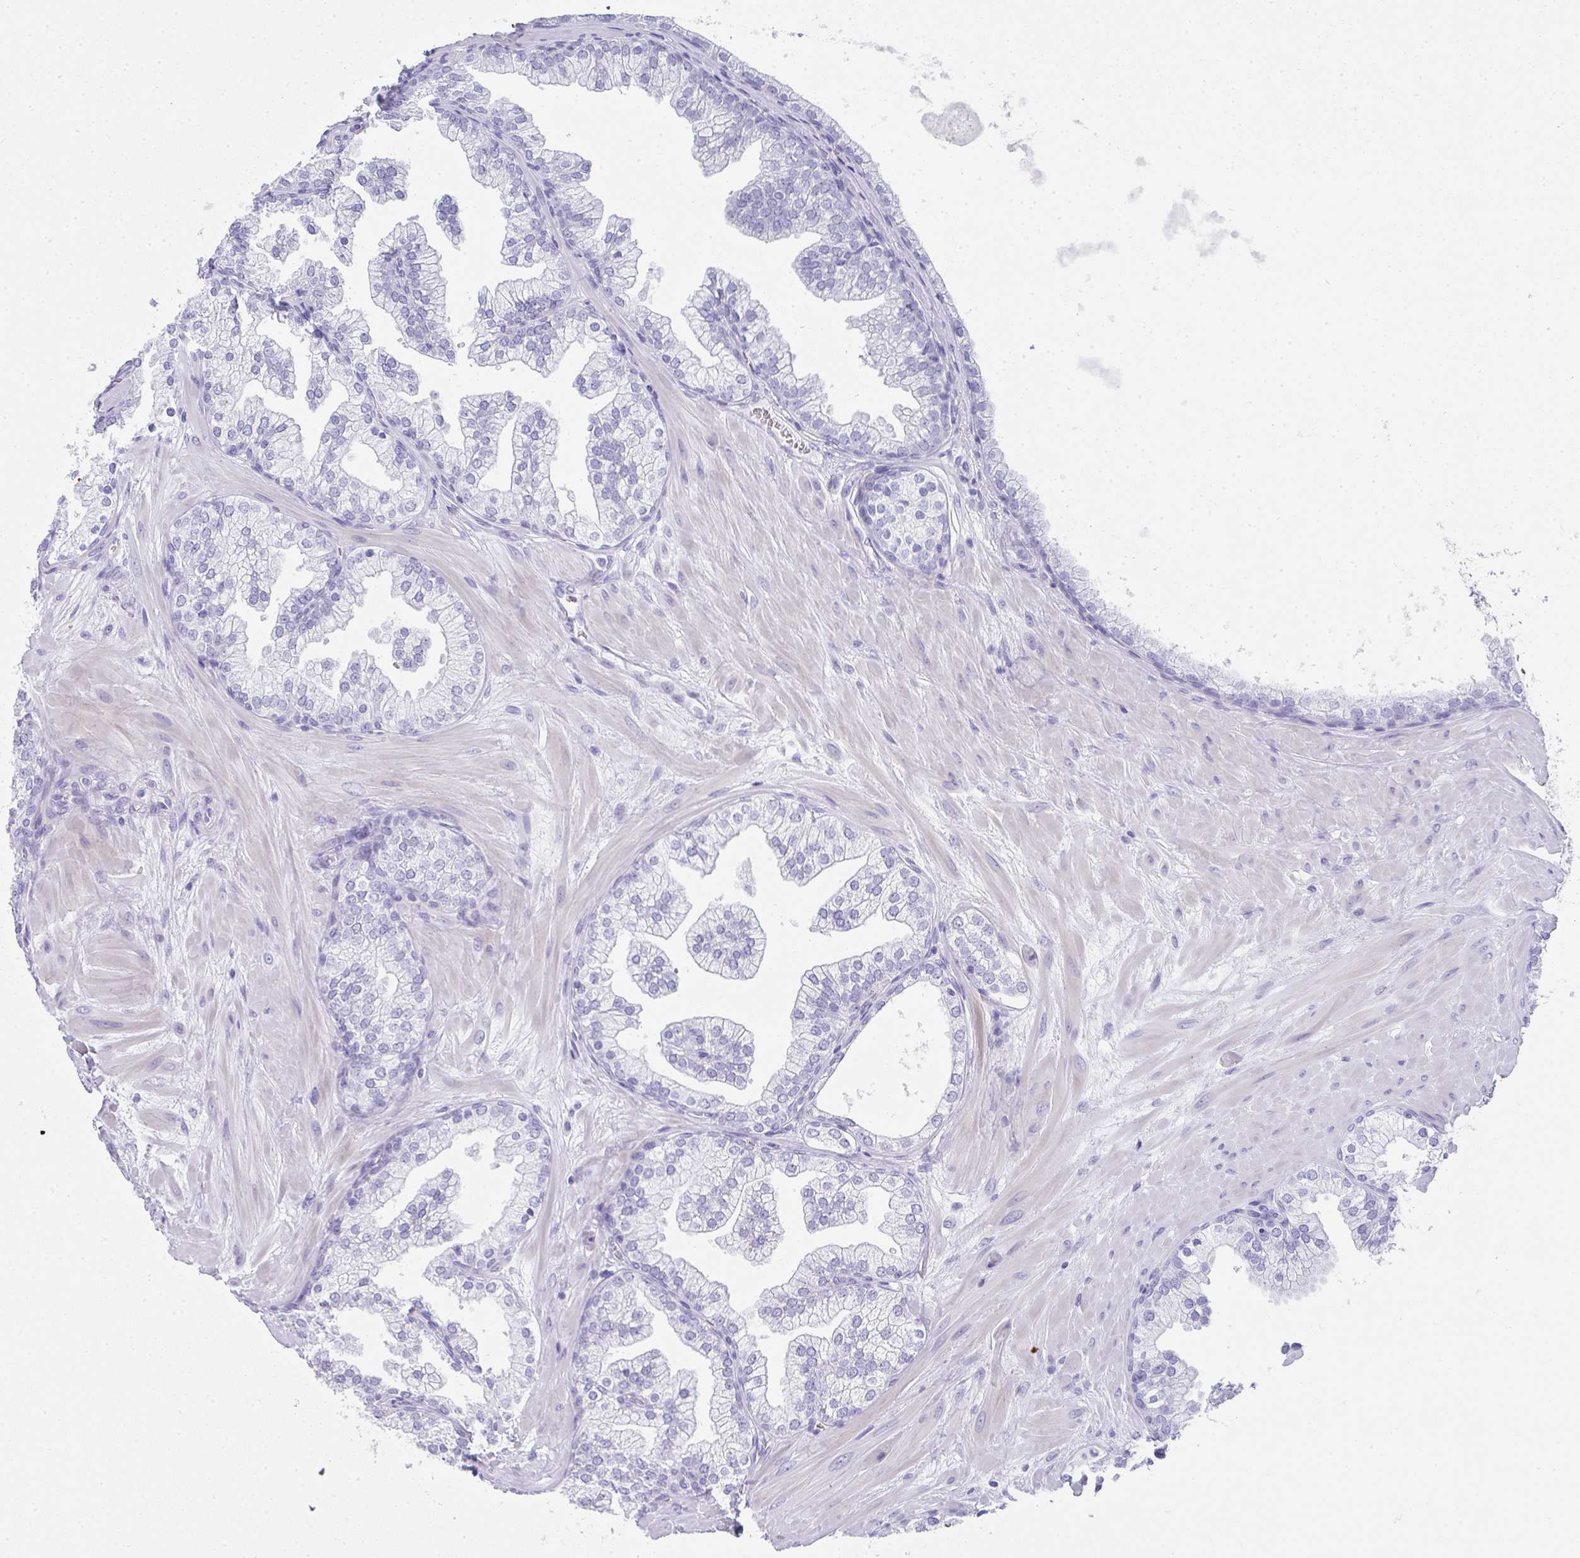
{"staining": {"intensity": "negative", "quantity": "none", "location": "none"}, "tissue": "prostate", "cell_type": "Glandular cells", "image_type": "normal", "snomed": [{"axis": "morphology", "description": "Normal tissue, NOS"}, {"axis": "topography", "description": "Prostate"}, {"axis": "topography", "description": "Peripheral nerve tissue"}], "caption": "IHC photomicrograph of benign human prostate stained for a protein (brown), which displays no staining in glandular cells.", "gene": "RLF", "patient": {"sex": "male", "age": 61}}